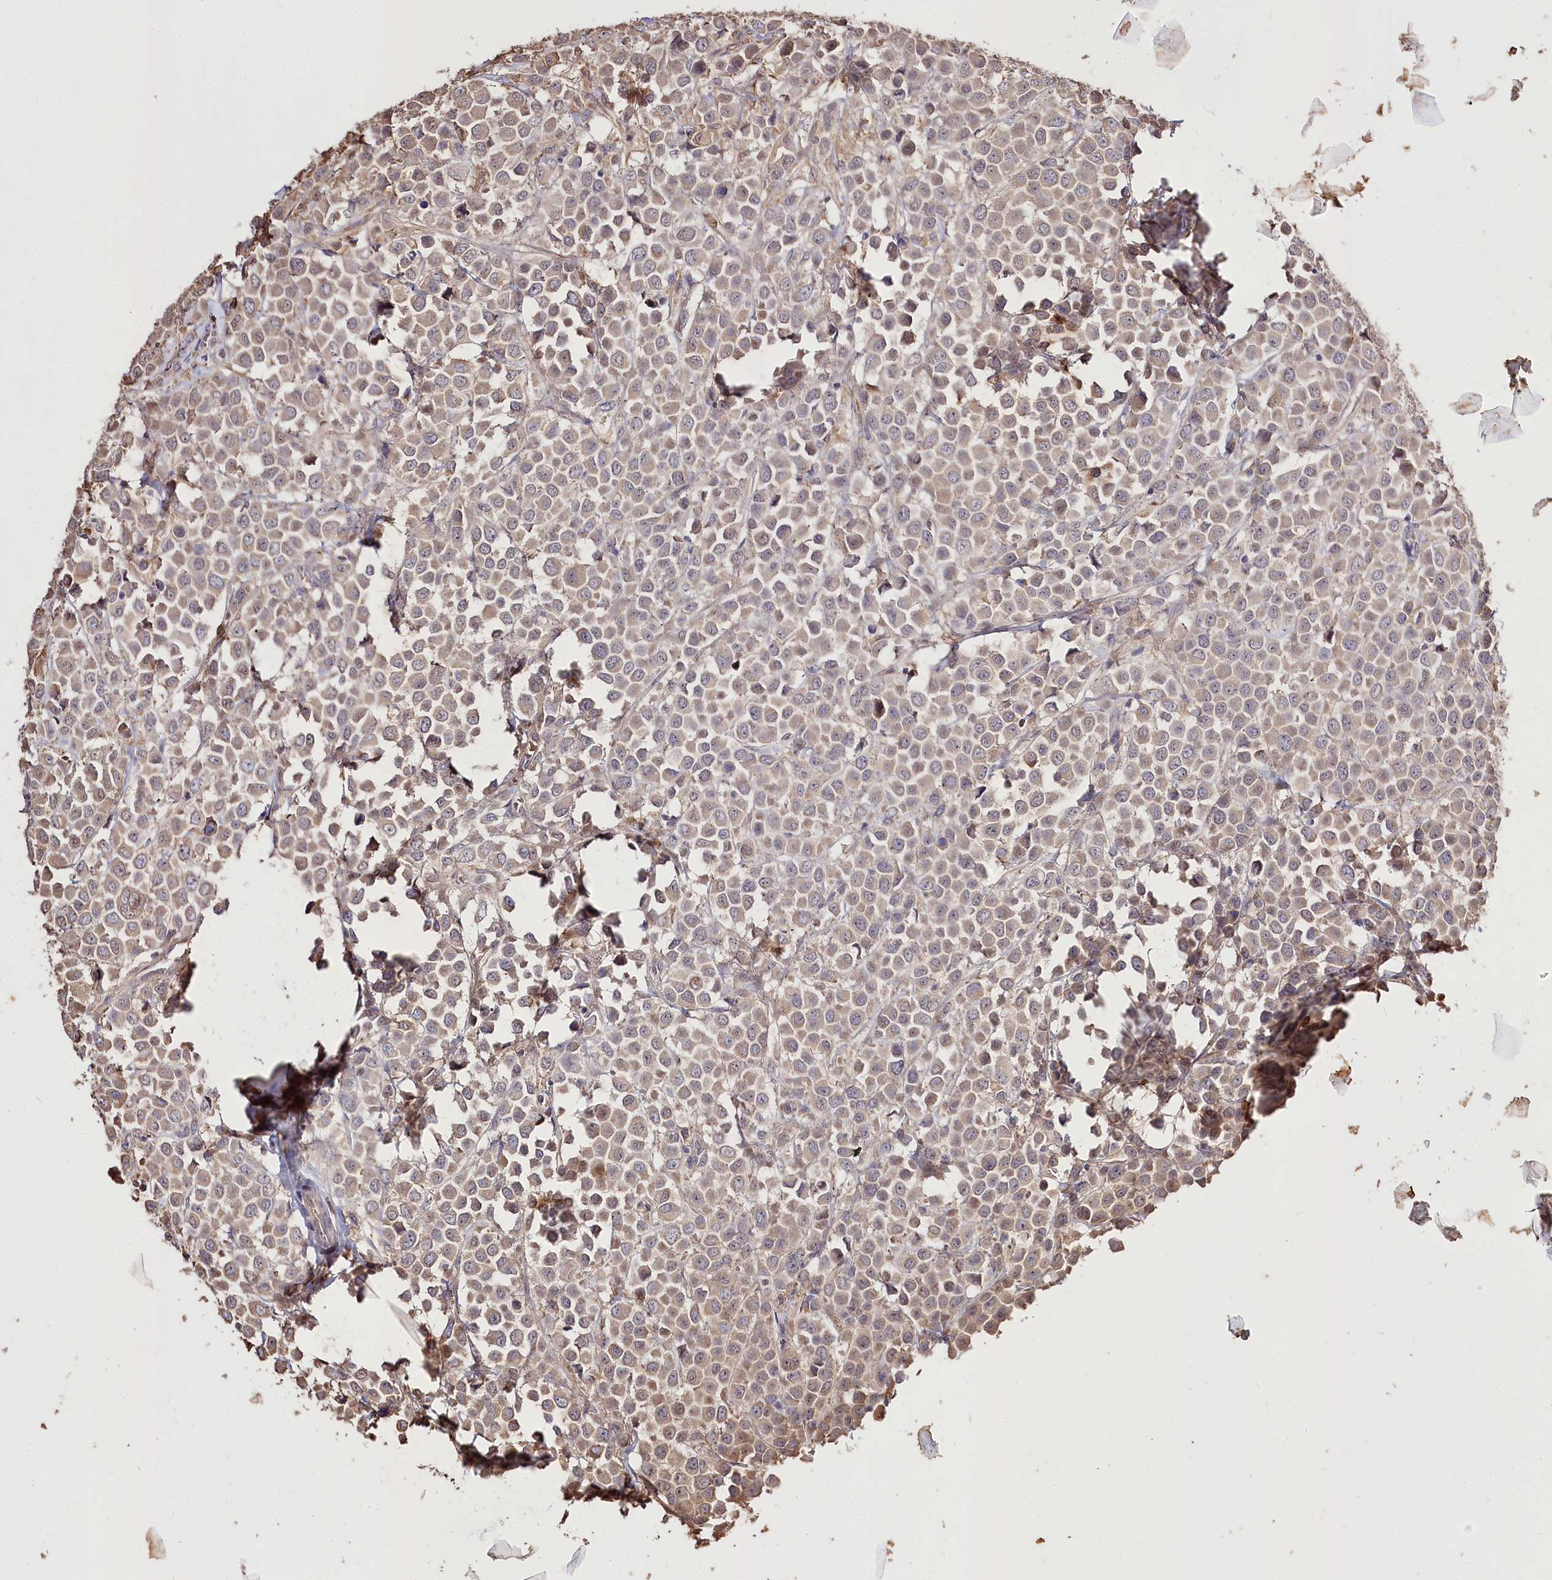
{"staining": {"intensity": "weak", "quantity": ">75%", "location": "cytoplasmic/membranous"}, "tissue": "breast cancer", "cell_type": "Tumor cells", "image_type": "cancer", "snomed": [{"axis": "morphology", "description": "Duct carcinoma"}, {"axis": "topography", "description": "Breast"}], "caption": "A brown stain labels weak cytoplasmic/membranous positivity of a protein in intraductal carcinoma (breast) tumor cells.", "gene": "R3HDM2", "patient": {"sex": "female", "age": 61}}